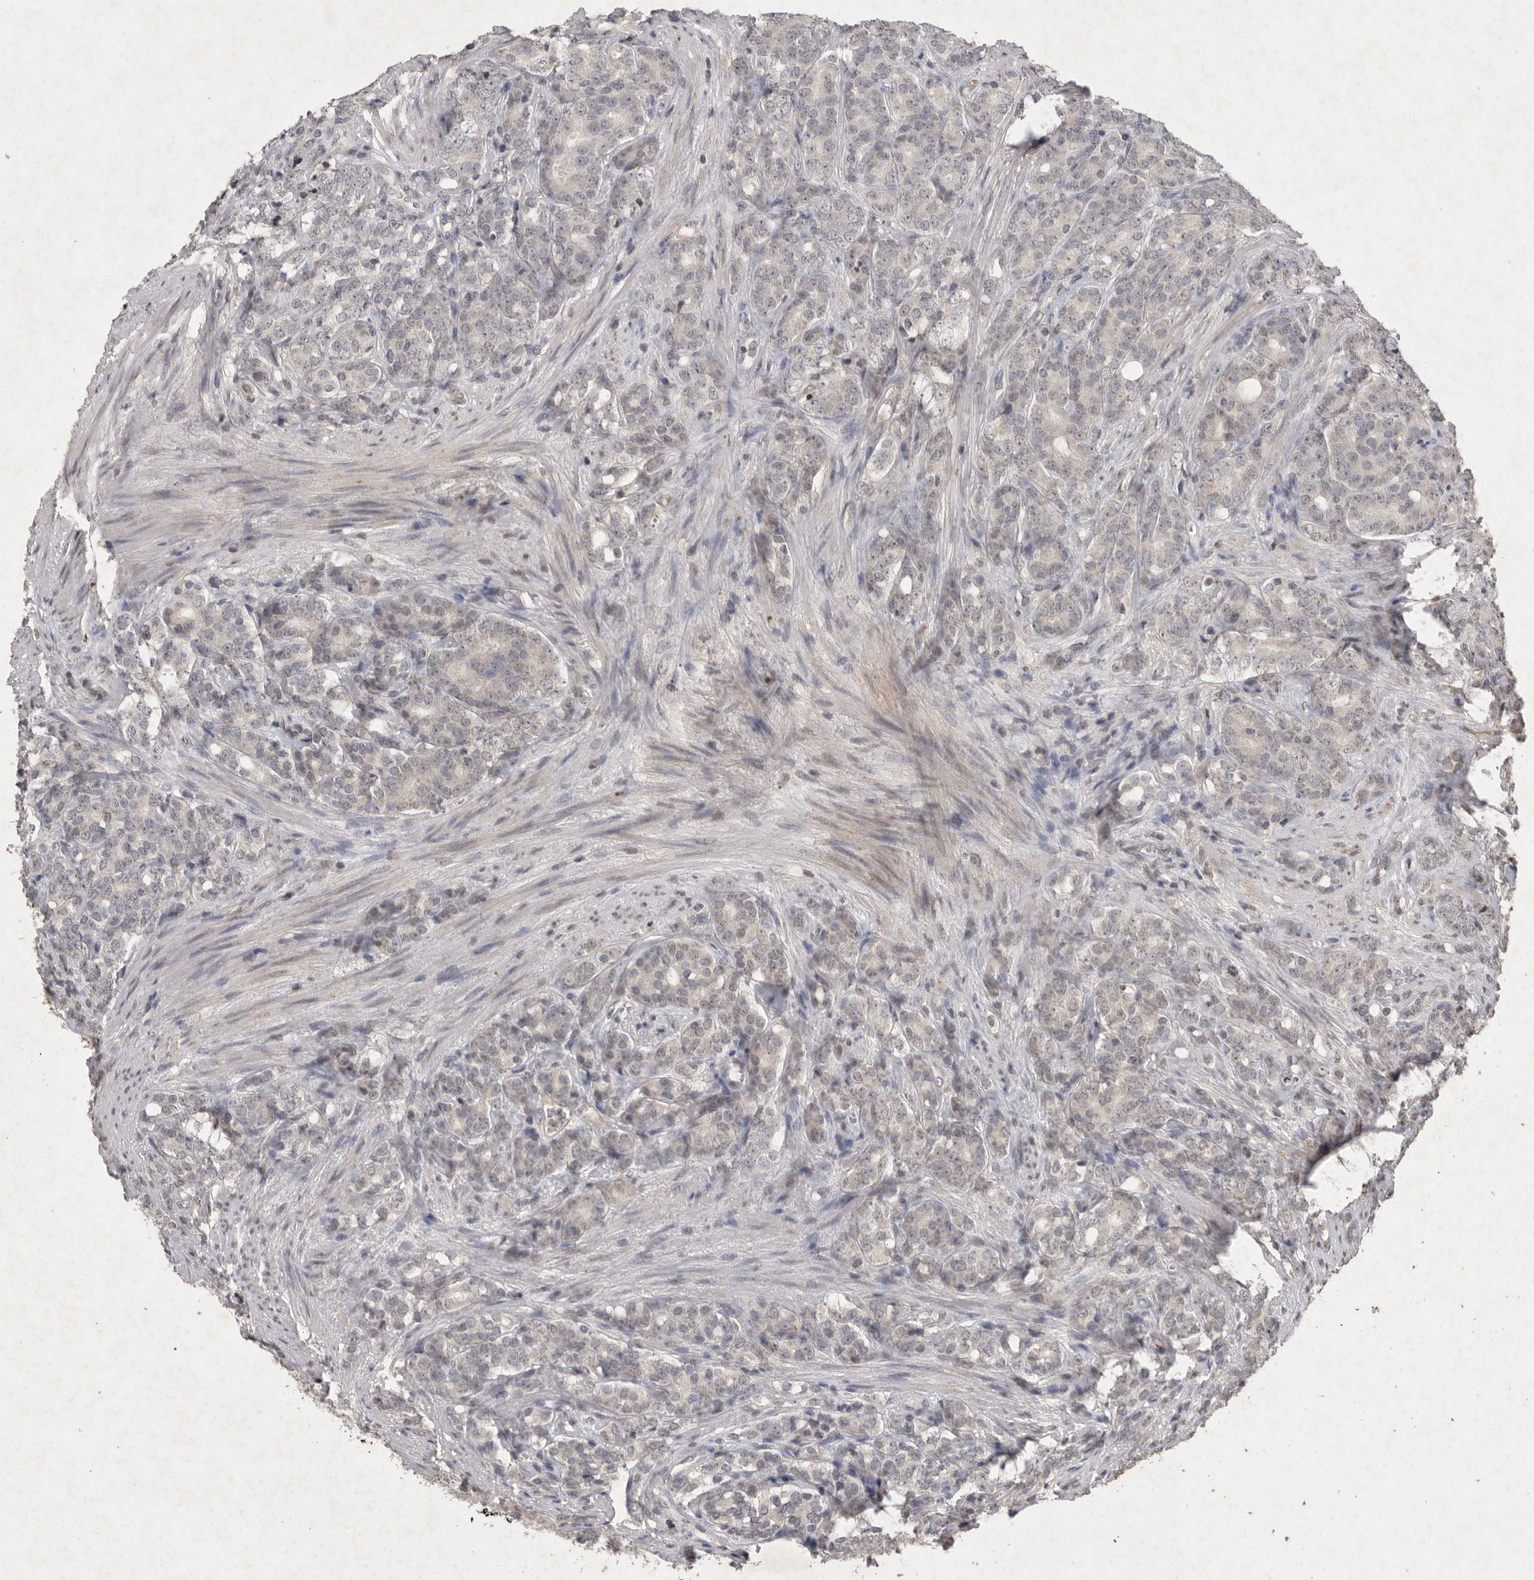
{"staining": {"intensity": "negative", "quantity": "none", "location": "none"}, "tissue": "prostate cancer", "cell_type": "Tumor cells", "image_type": "cancer", "snomed": [{"axis": "morphology", "description": "Adenocarcinoma, High grade"}, {"axis": "topography", "description": "Prostate"}], "caption": "Immunohistochemistry (IHC) of prostate high-grade adenocarcinoma demonstrates no staining in tumor cells.", "gene": "APLNR", "patient": {"sex": "male", "age": 62}}